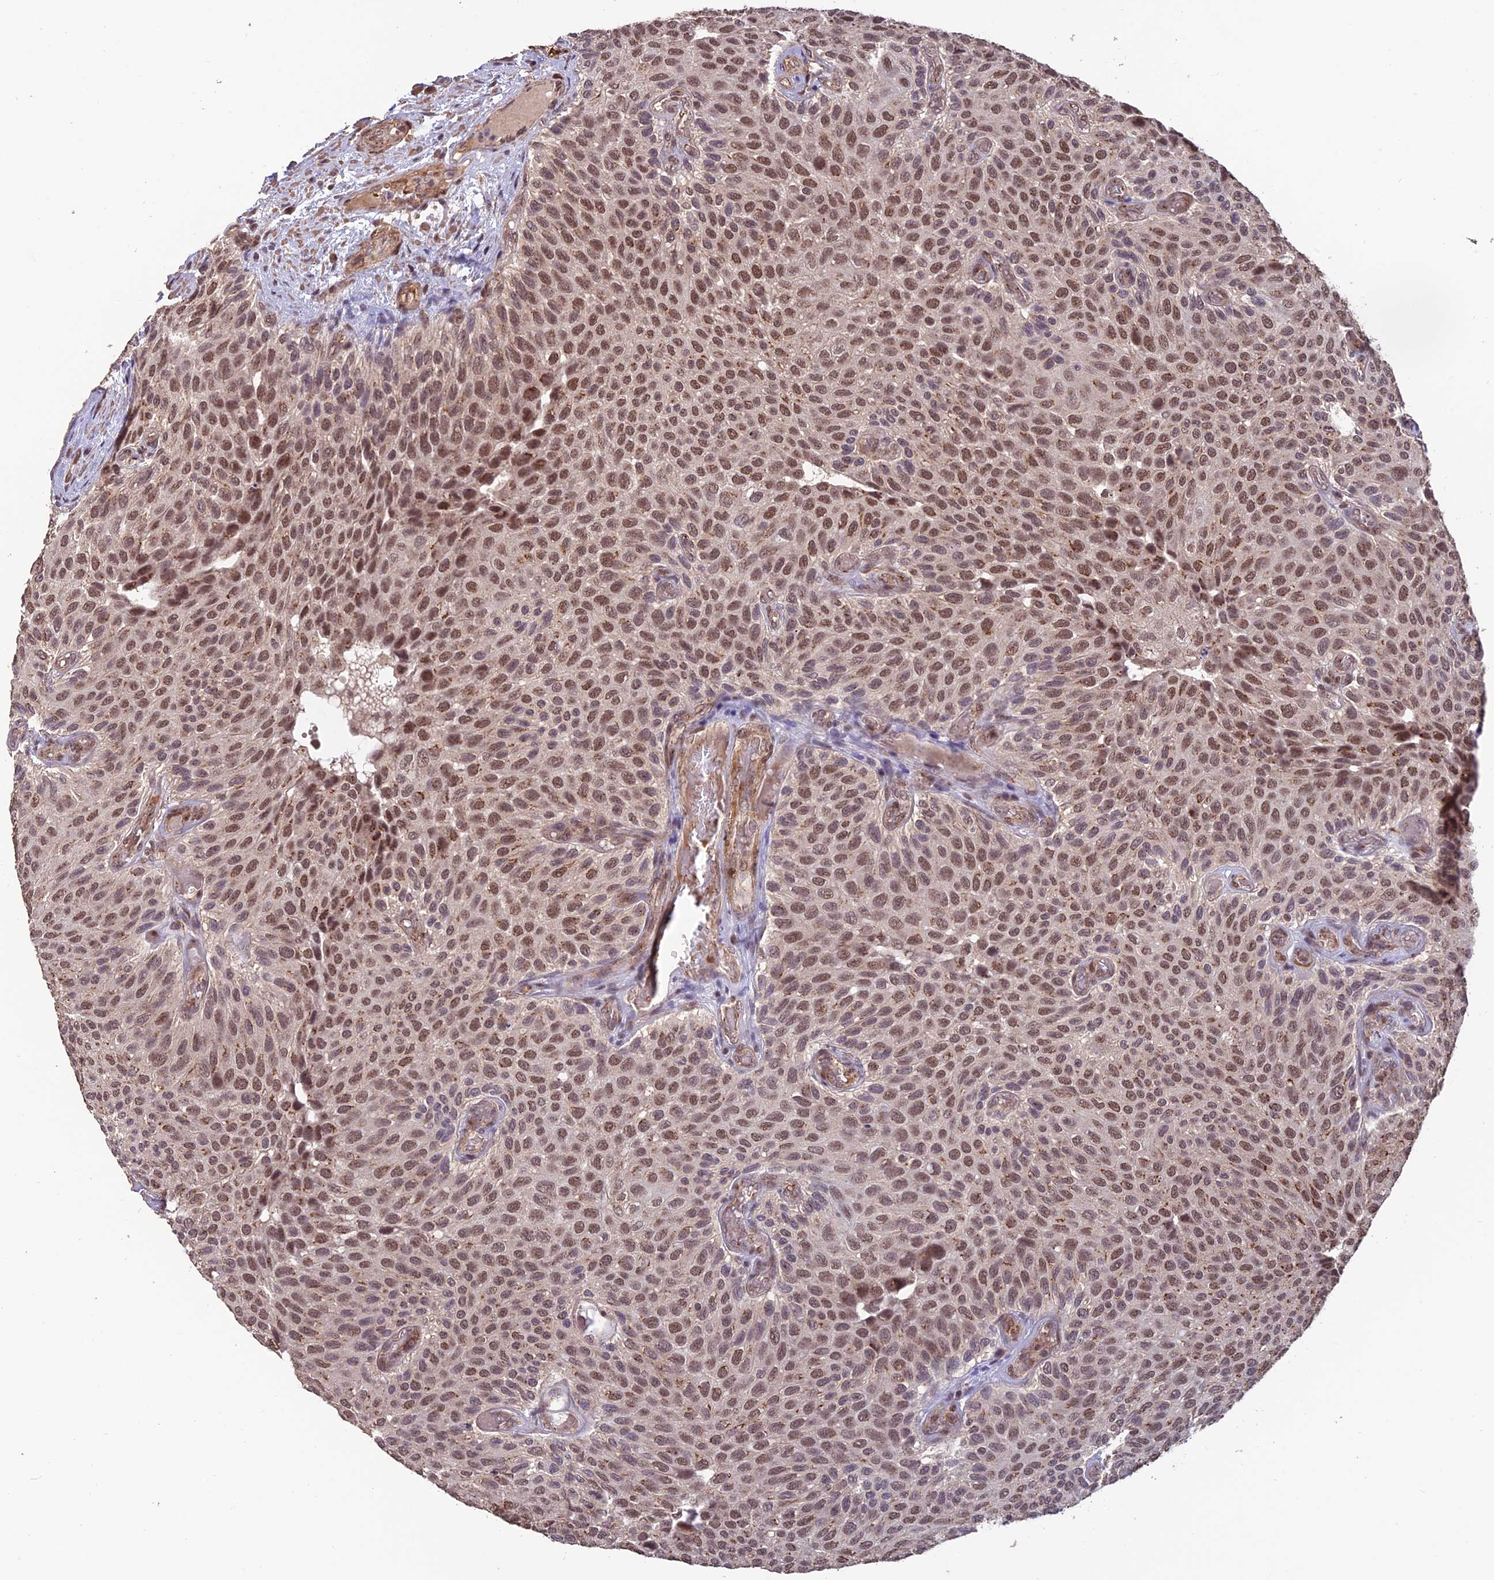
{"staining": {"intensity": "moderate", "quantity": ">75%", "location": "nuclear"}, "tissue": "urothelial cancer", "cell_type": "Tumor cells", "image_type": "cancer", "snomed": [{"axis": "morphology", "description": "Urothelial carcinoma, Low grade"}, {"axis": "topography", "description": "Urinary bladder"}], "caption": "This photomicrograph shows IHC staining of human urothelial carcinoma (low-grade), with medium moderate nuclear expression in approximately >75% of tumor cells.", "gene": "CABIN1", "patient": {"sex": "male", "age": 89}}